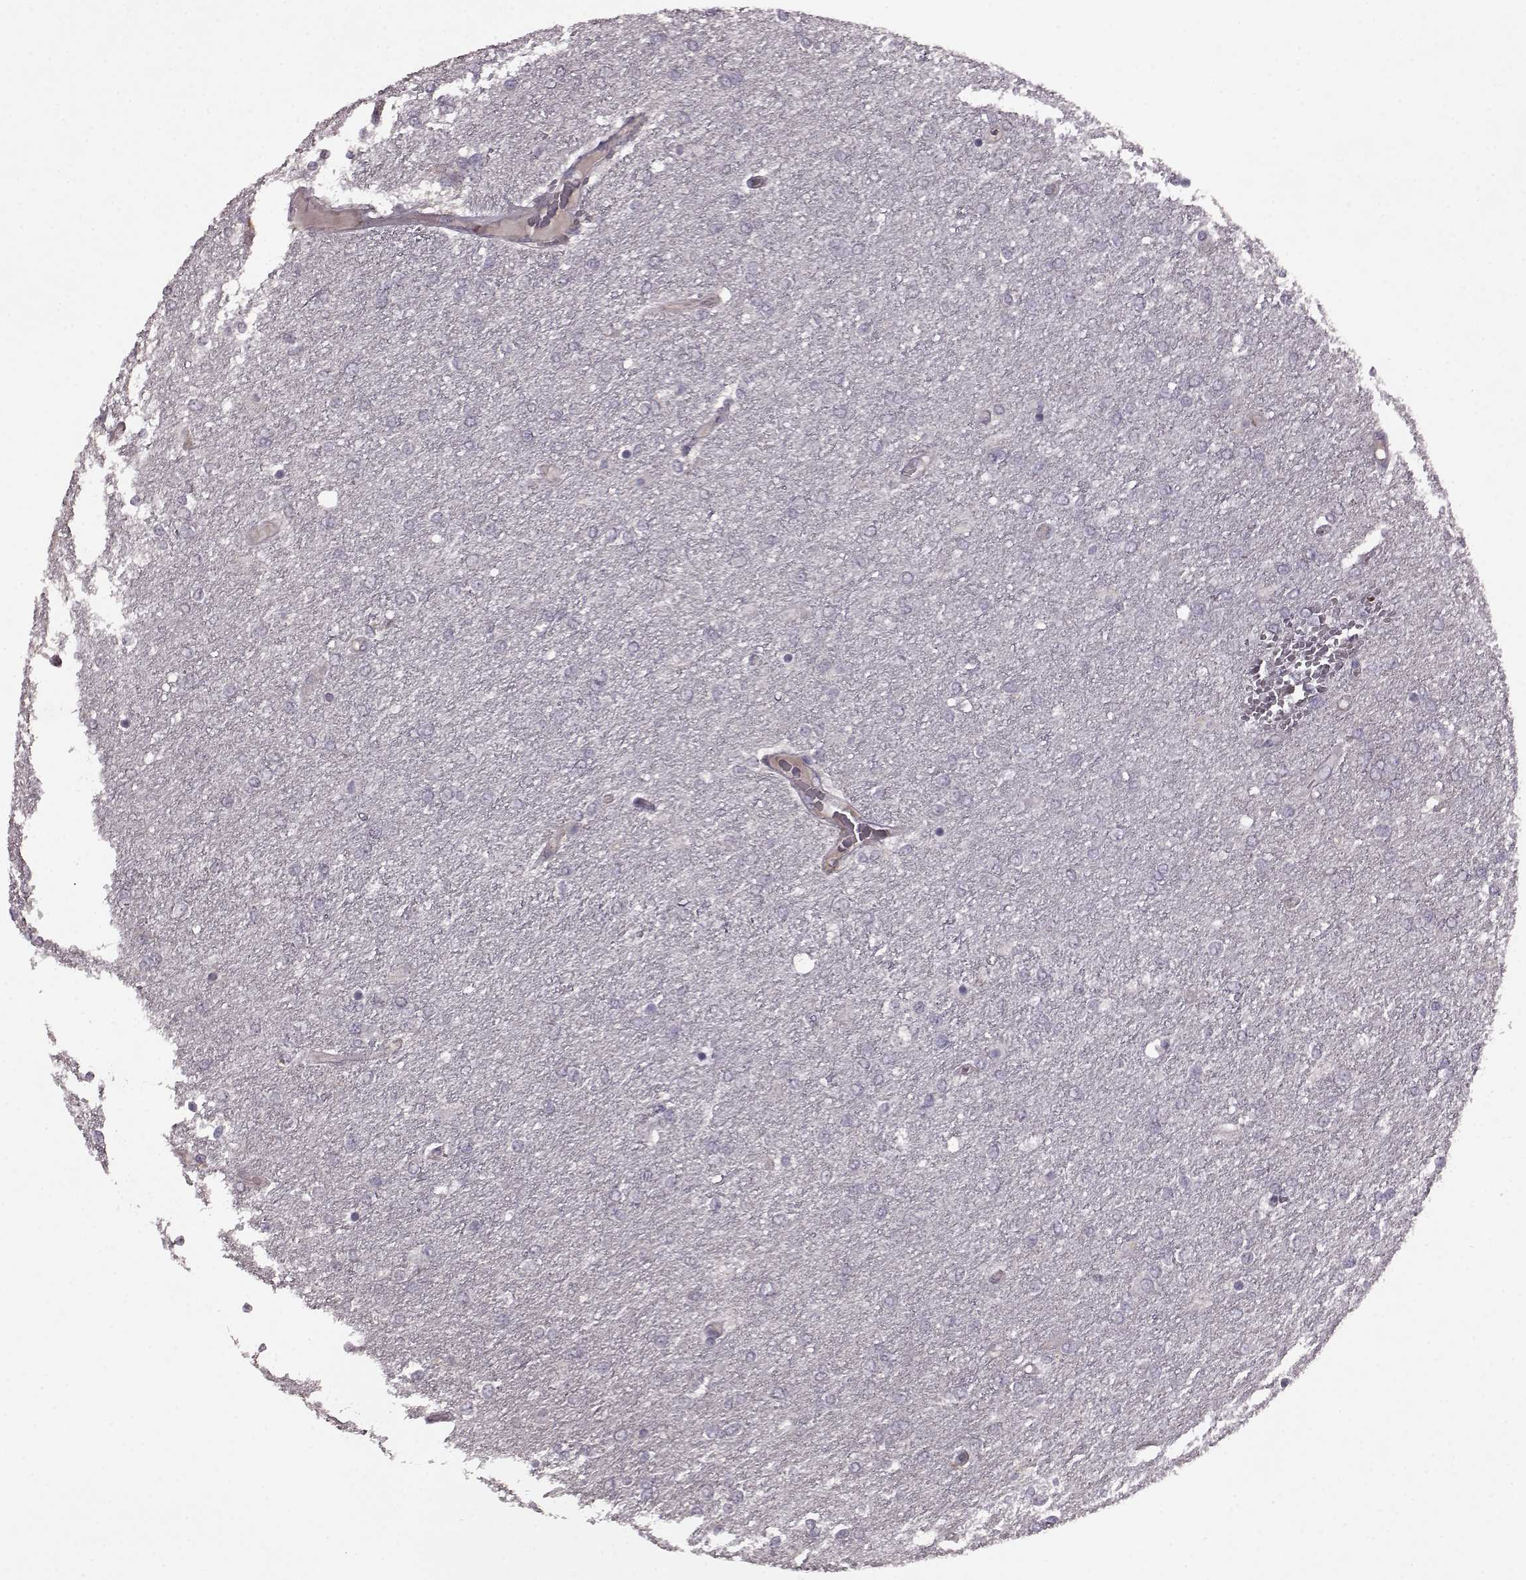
{"staining": {"intensity": "negative", "quantity": "none", "location": "none"}, "tissue": "glioma", "cell_type": "Tumor cells", "image_type": "cancer", "snomed": [{"axis": "morphology", "description": "Glioma, malignant, High grade"}, {"axis": "topography", "description": "Brain"}], "caption": "This histopathology image is of glioma stained with immunohistochemistry (IHC) to label a protein in brown with the nuclei are counter-stained blue. There is no expression in tumor cells.", "gene": "SLC52A3", "patient": {"sex": "female", "age": 61}}